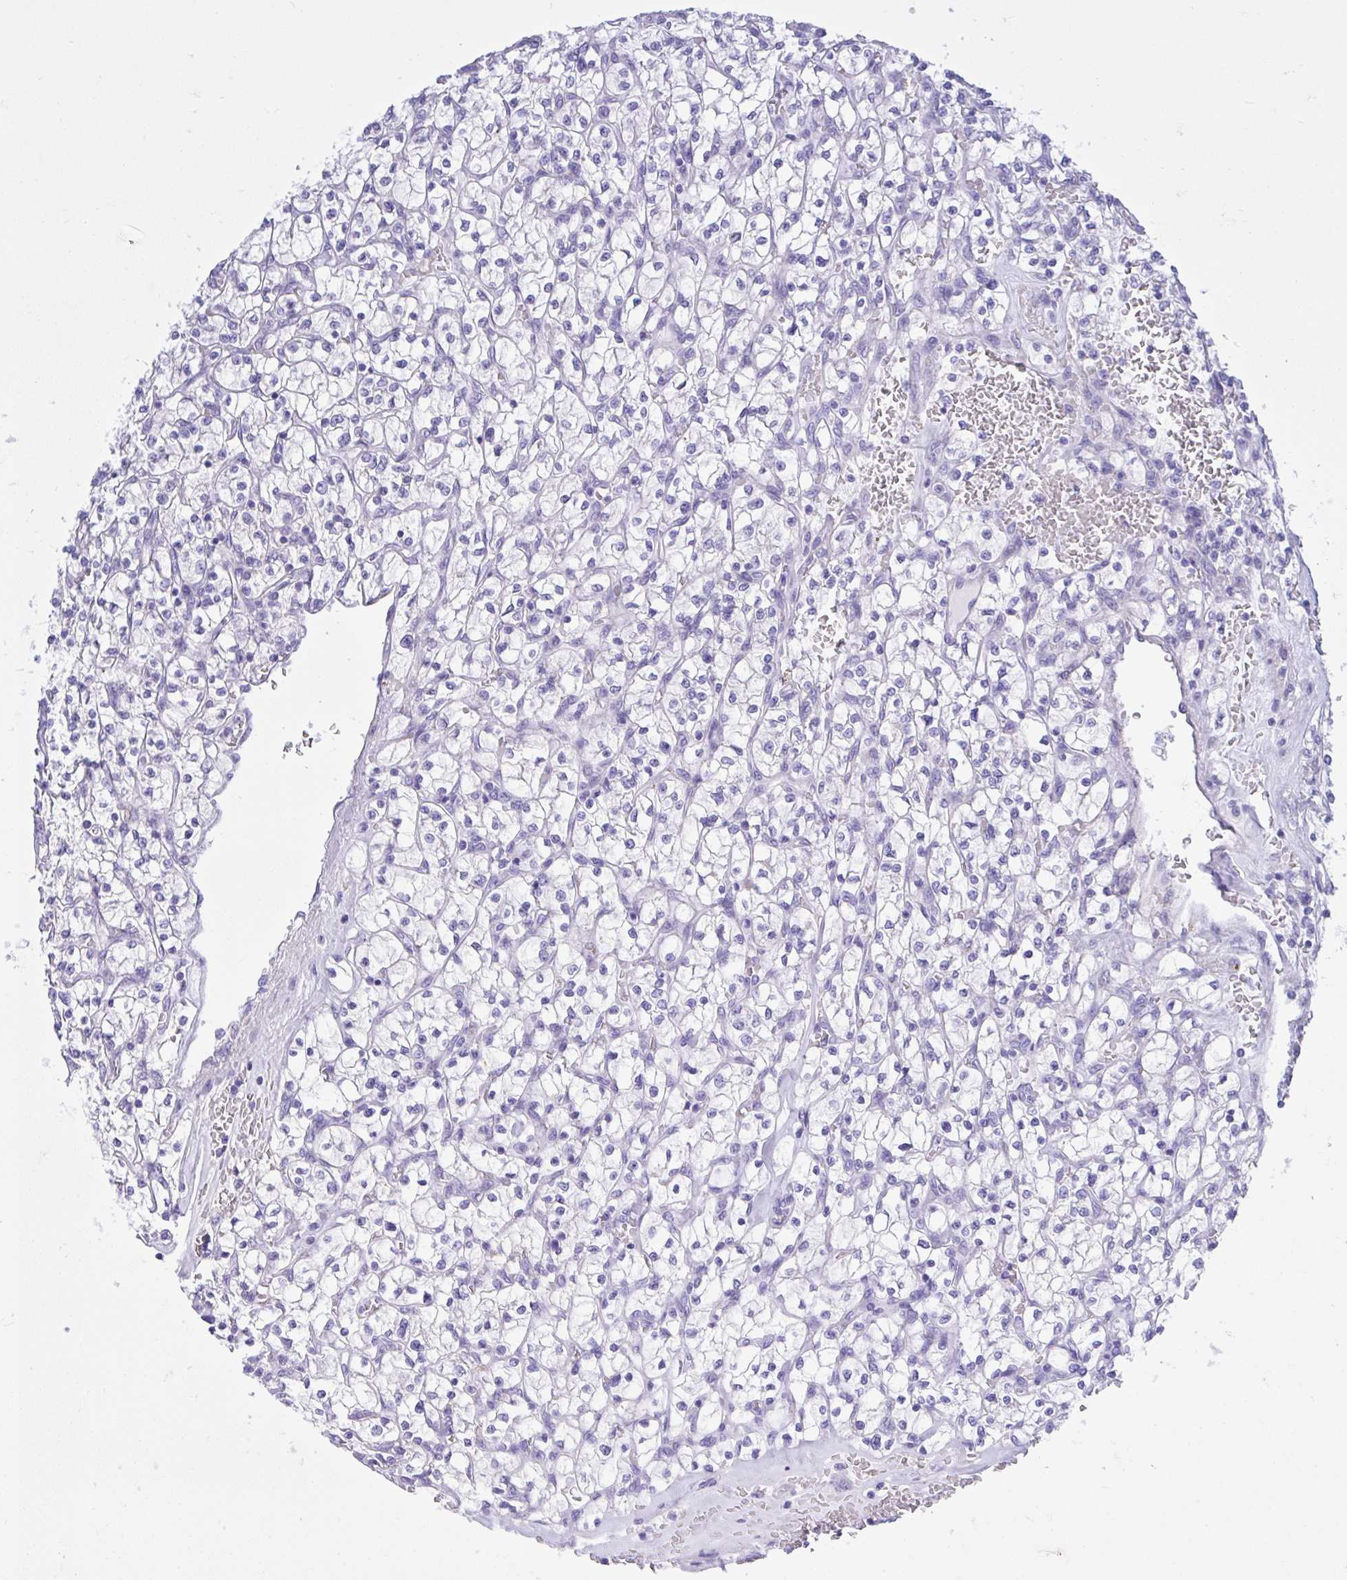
{"staining": {"intensity": "negative", "quantity": "none", "location": "none"}, "tissue": "renal cancer", "cell_type": "Tumor cells", "image_type": "cancer", "snomed": [{"axis": "morphology", "description": "Adenocarcinoma, NOS"}, {"axis": "topography", "description": "Kidney"}], "caption": "DAB (3,3'-diaminobenzidine) immunohistochemical staining of renal cancer exhibits no significant positivity in tumor cells.", "gene": "BEX5", "patient": {"sex": "female", "age": 64}}